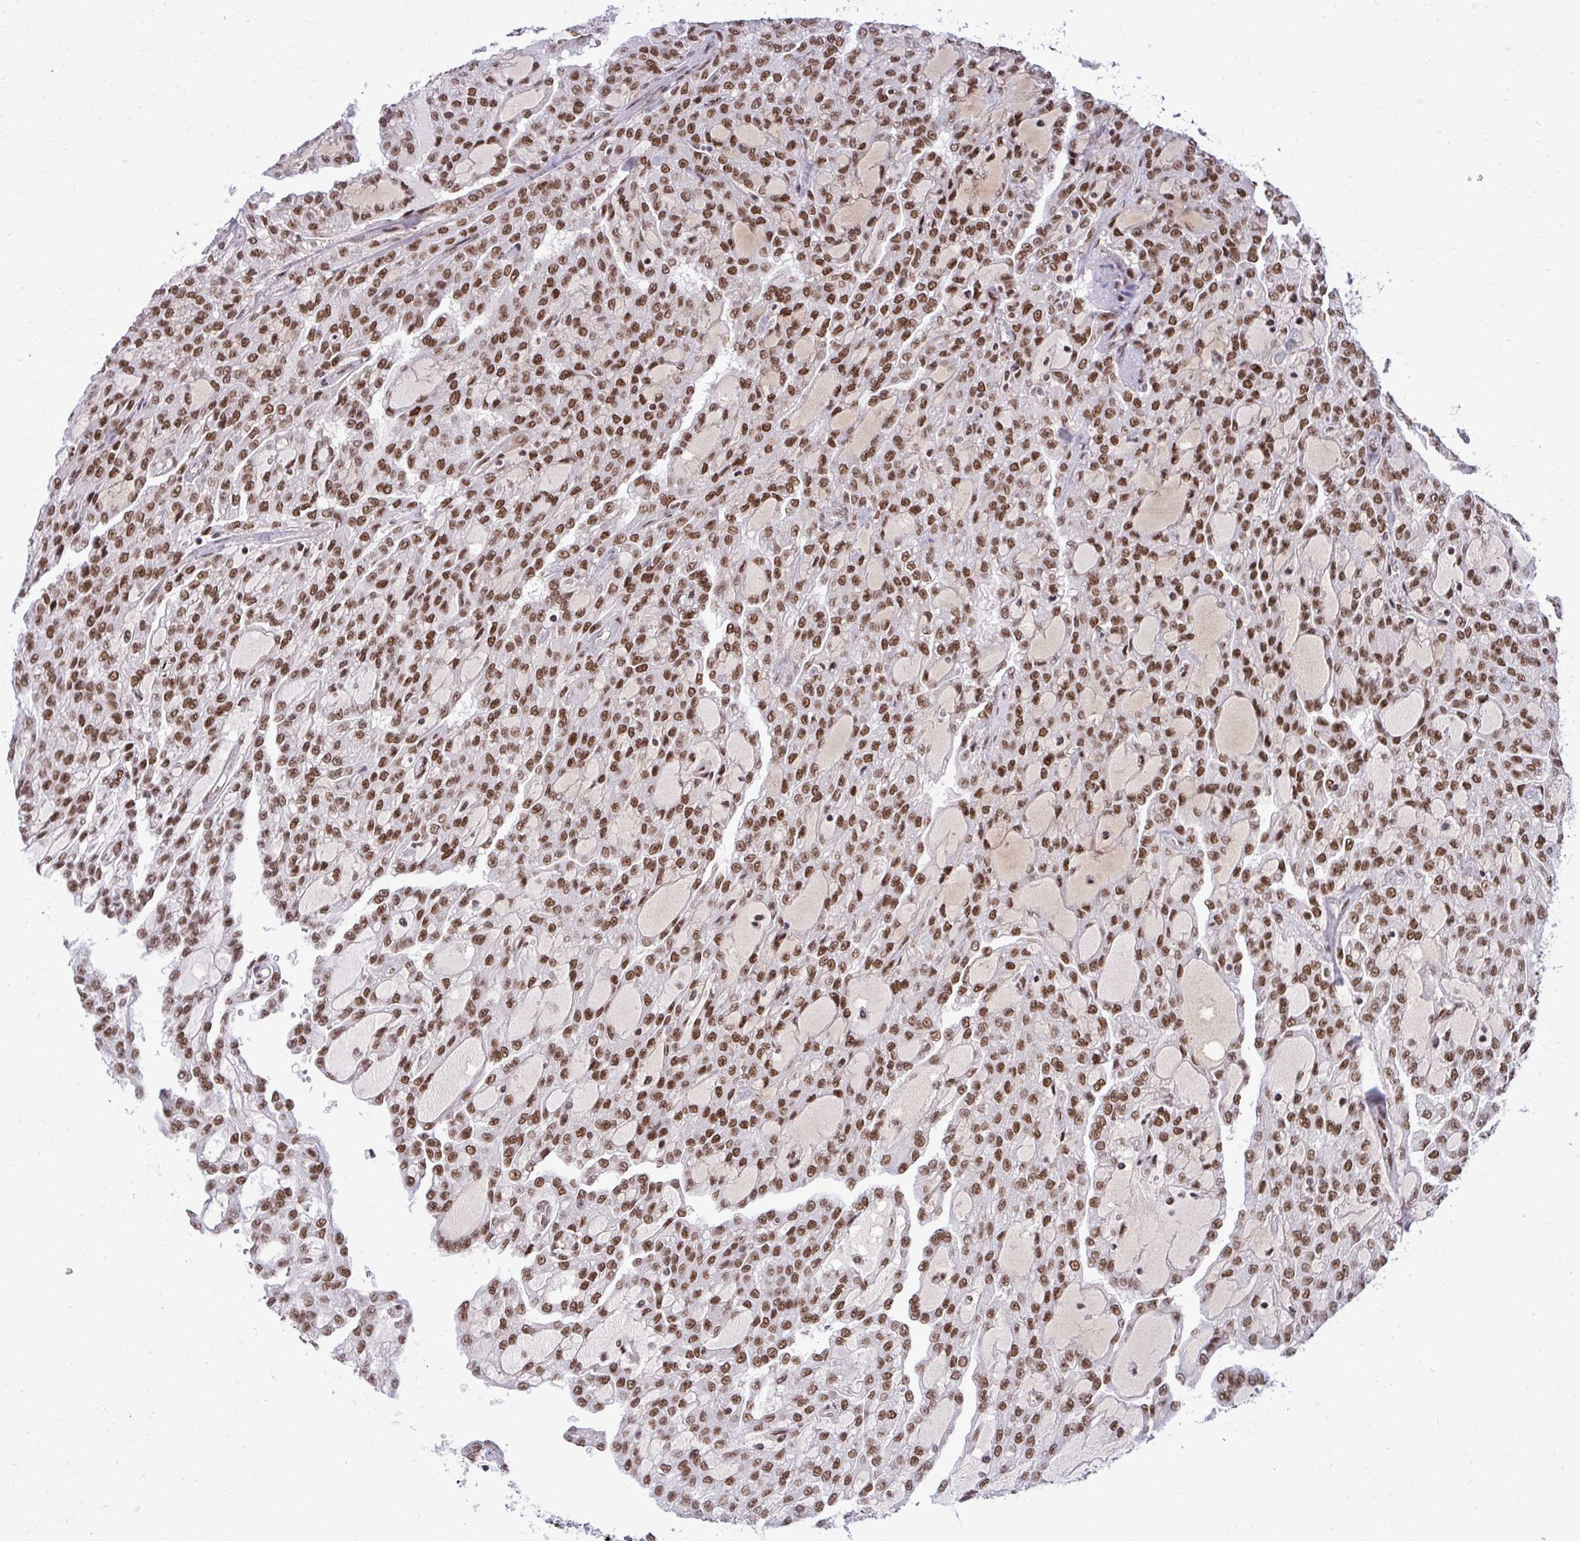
{"staining": {"intensity": "moderate", "quantity": ">75%", "location": "nuclear"}, "tissue": "renal cancer", "cell_type": "Tumor cells", "image_type": "cancer", "snomed": [{"axis": "morphology", "description": "Adenocarcinoma, NOS"}, {"axis": "topography", "description": "Kidney"}], "caption": "IHC staining of renal adenocarcinoma, which shows medium levels of moderate nuclear expression in approximately >75% of tumor cells indicating moderate nuclear protein expression. The staining was performed using DAB (brown) for protein detection and nuclei were counterstained in hematoxylin (blue).", "gene": "CDYL", "patient": {"sex": "male", "age": 63}}